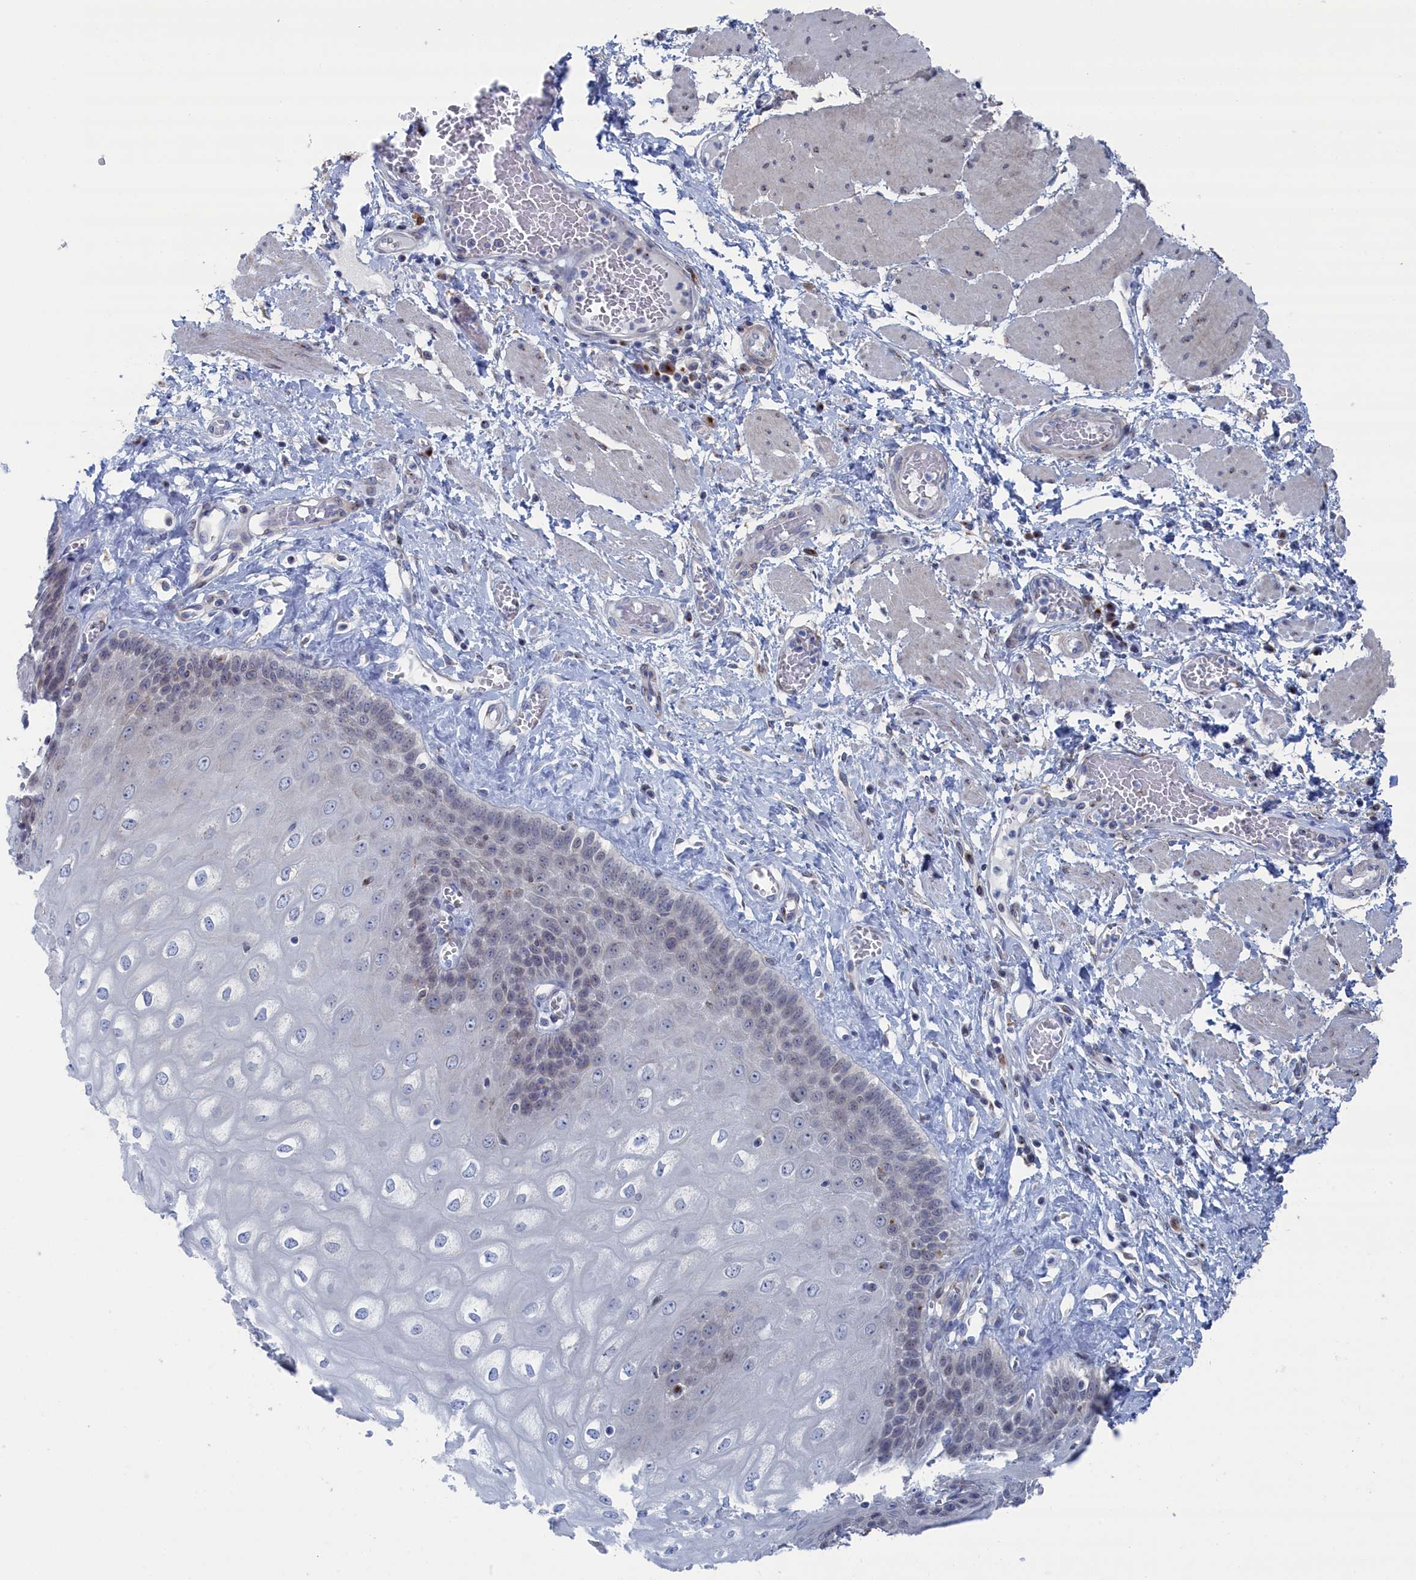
{"staining": {"intensity": "moderate", "quantity": "<25%", "location": "cytoplasmic/membranous"}, "tissue": "esophagus", "cell_type": "Squamous epithelial cells", "image_type": "normal", "snomed": [{"axis": "morphology", "description": "Normal tissue, NOS"}, {"axis": "topography", "description": "Esophagus"}], "caption": "Protein analysis of normal esophagus shows moderate cytoplasmic/membranous staining in approximately <25% of squamous epithelial cells. Using DAB (brown) and hematoxylin (blue) stains, captured at high magnification using brightfield microscopy.", "gene": "IRX1", "patient": {"sex": "male", "age": 60}}